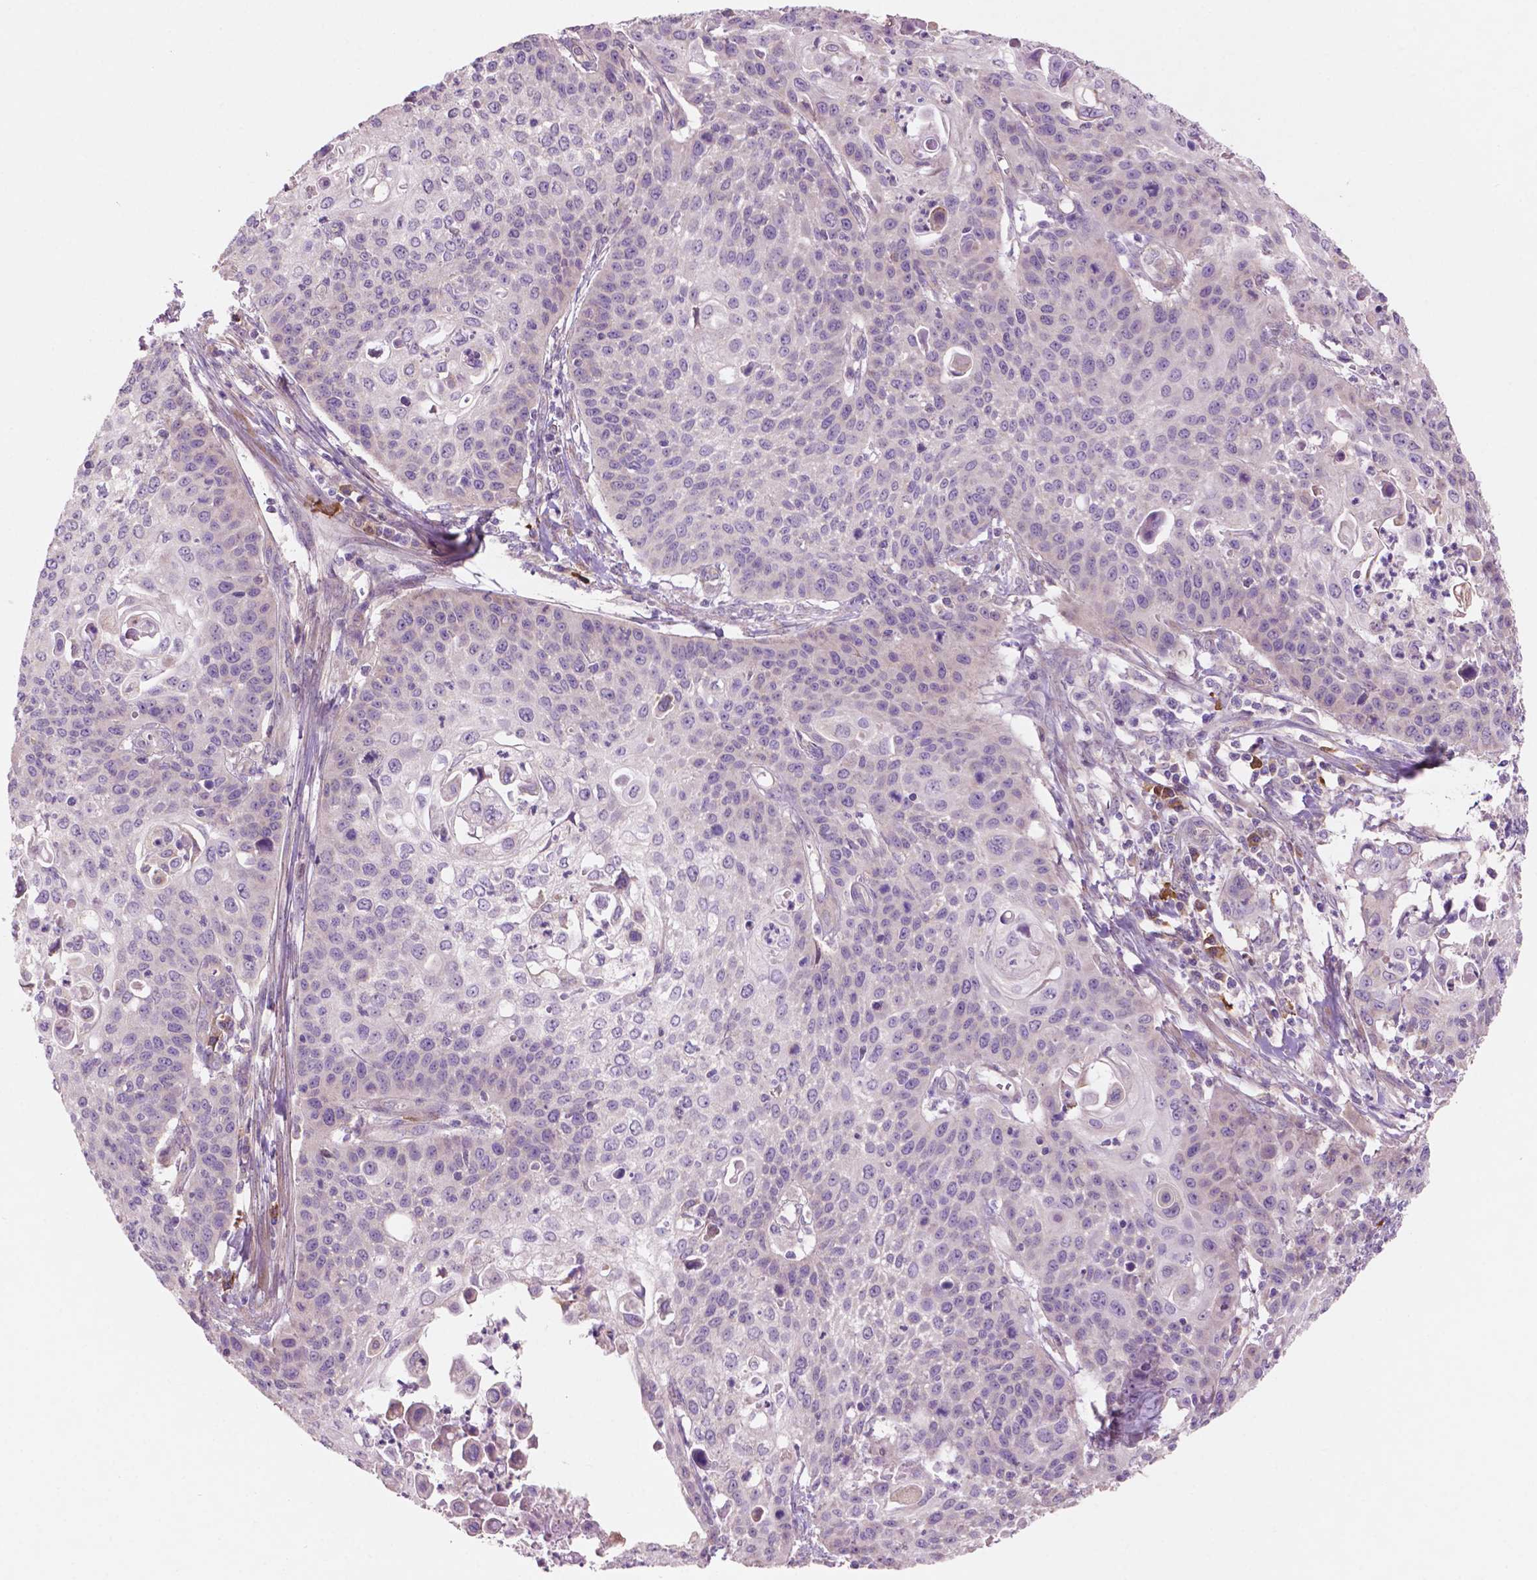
{"staining": {"intensity": "negative", "quantity": "none", "location": "none"}, "tissue": "cervical cancer", "cell_type": "Tumor cells", "image_type": "cancer", "snomed": [{"axis": "morphology", "description": "Squamous cell carcinoma, NOS"}, {"axis": "topography", "description": "Cervix"}], "caption": "A photomicrograph of squamous cell carcinoma (cervical) stained for a protein reveals no brown staining in tumor cells.", "gene": "LRP1B", "patient": {"sex": "female", "age": 65}}